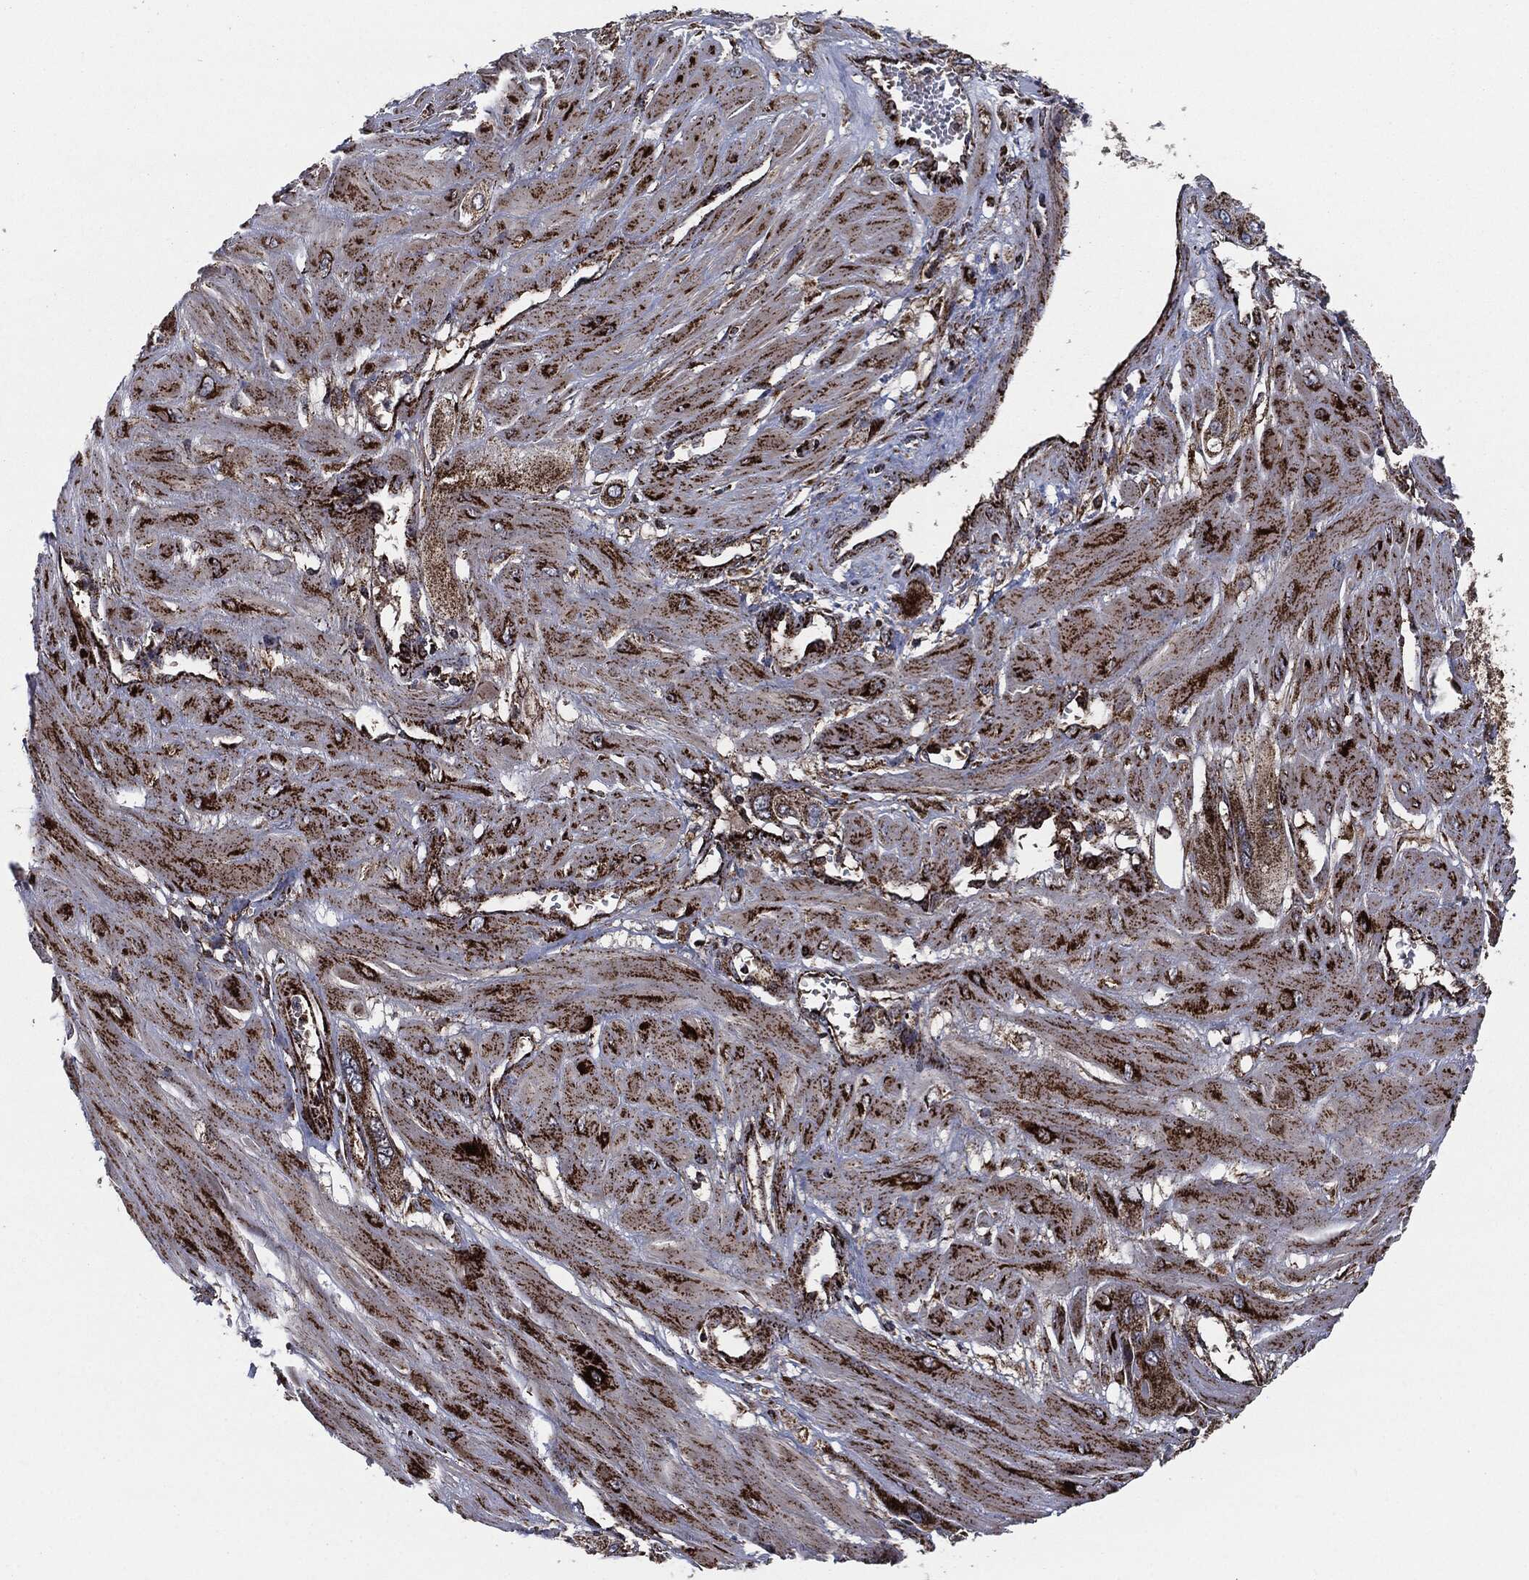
{"staining": {"intensity": "strong", "quantity": ">75%", "location": "cytoplasmic/membranous"}, "tissue": "cervical cancer", "cell_type": "Tumor cells", "image_type": "cancer", "snomed": [{"axis": "morphology", "description": "Squamous cell carcinoma, NOS"}, {"axis": "topography", "description": "Cervix"}], "caption": "Immunohistochemical staining of human cervical cancer exhibits high levels of strong cytoplasmic/membranous protein positivity in approximately >75% of tumor cells. Nuclei are stained in blue.", "gene": "FH", "patient": {"sex": "female", "age": 34}}